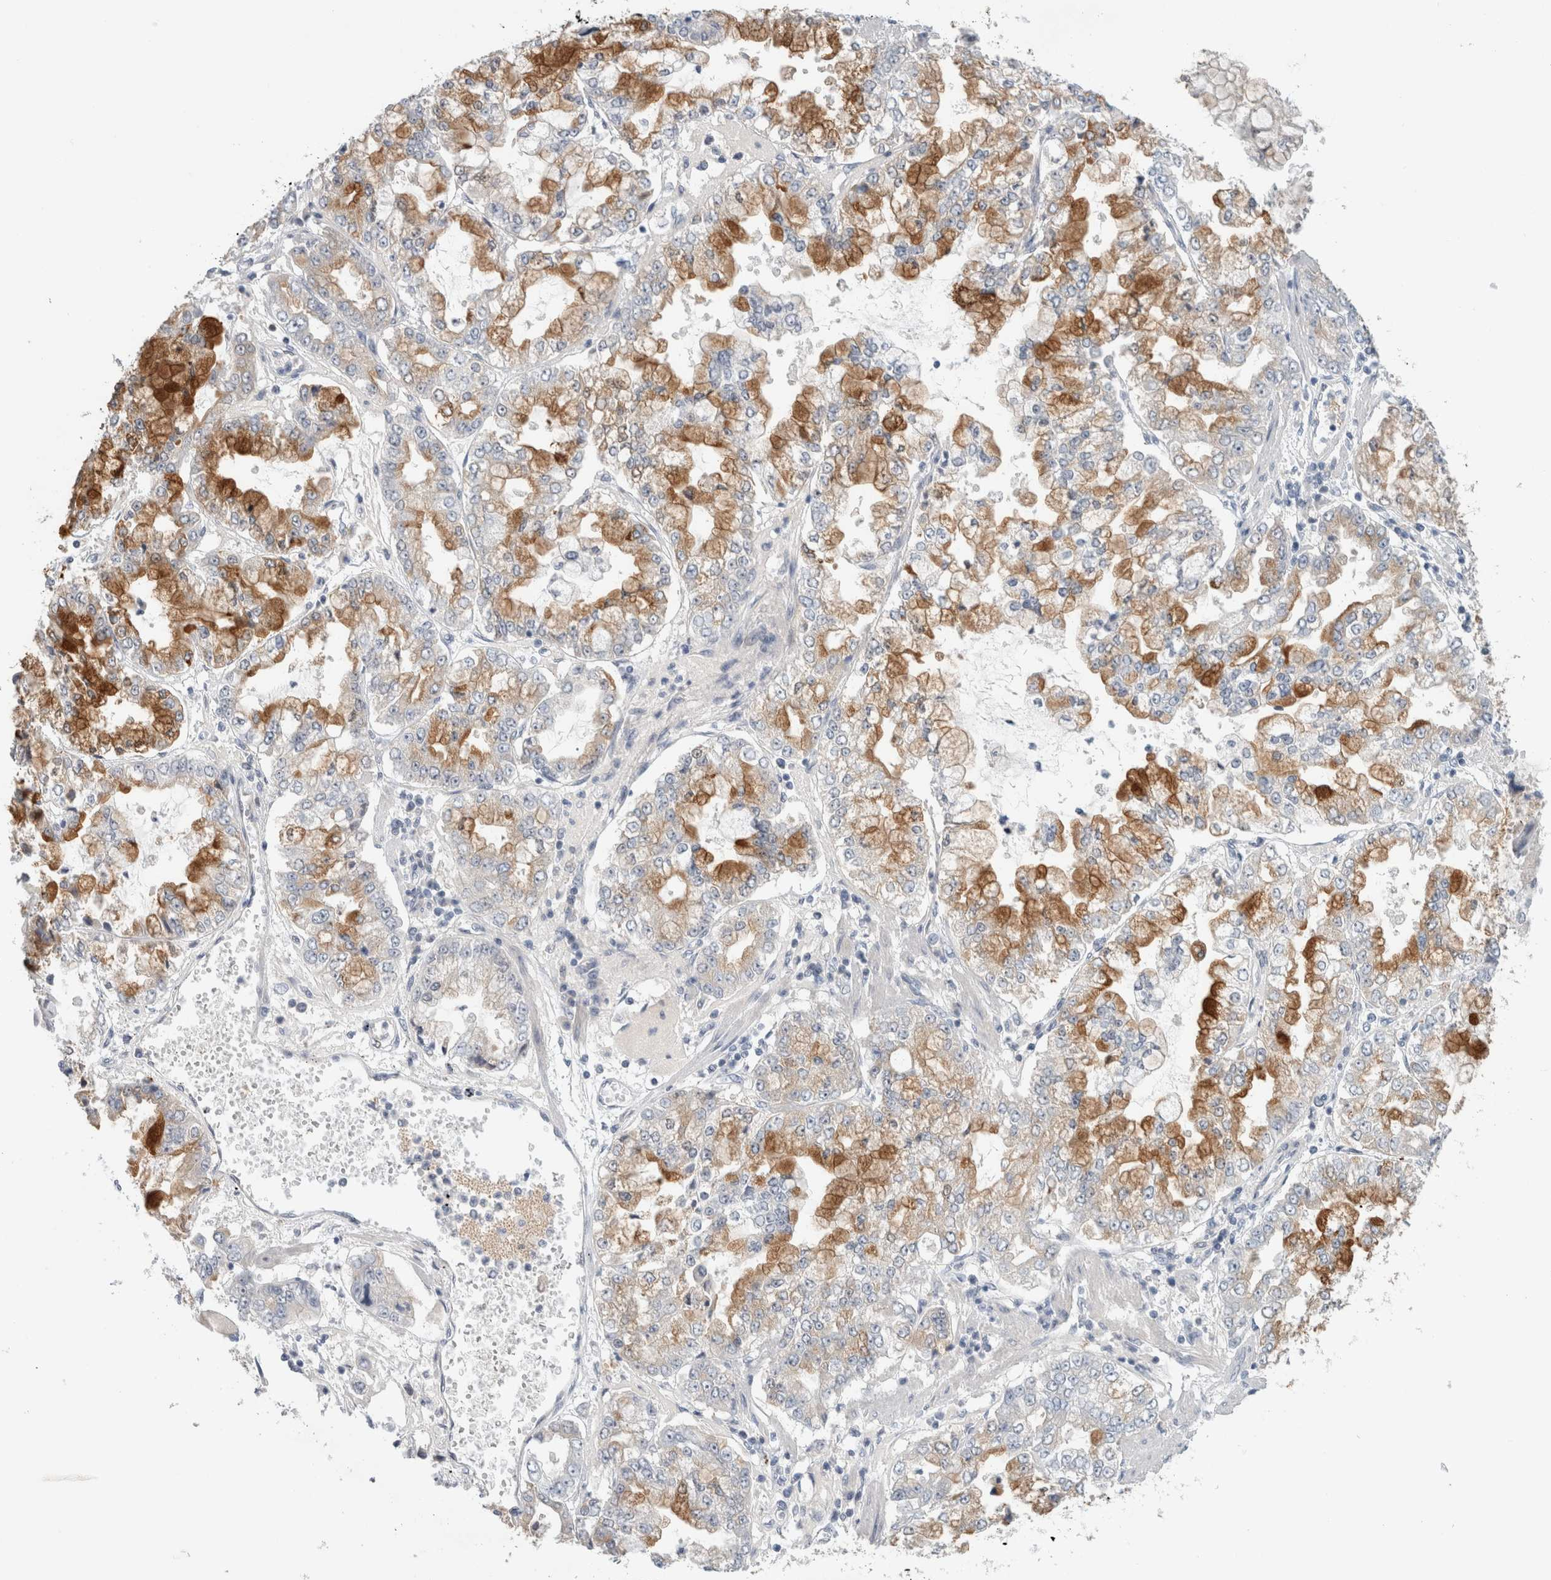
{"staining": {"intensity": "strong", "quantity": "25%-75%", "location": "cytoplasmic/membranous"}, "tissue": "stomach cancer", "cell_type": "Tumor cells", "image_type": "cancer", "snomed": [{"axis": "morphology", "description": "Adenocarcinoma, NOS"}, {"axis": "topography", "description": "Stomach"}], "caption": "DAB (3,3'-diaminobenzidine) immunohistochemical staining of human stomach adenocarcinoma reveals strong cytoplasmic/membranous protein expression in about 25%-75% of tumor cells.", "gene": "CASP6", "patient": {"sex": "male", "age": 76}}